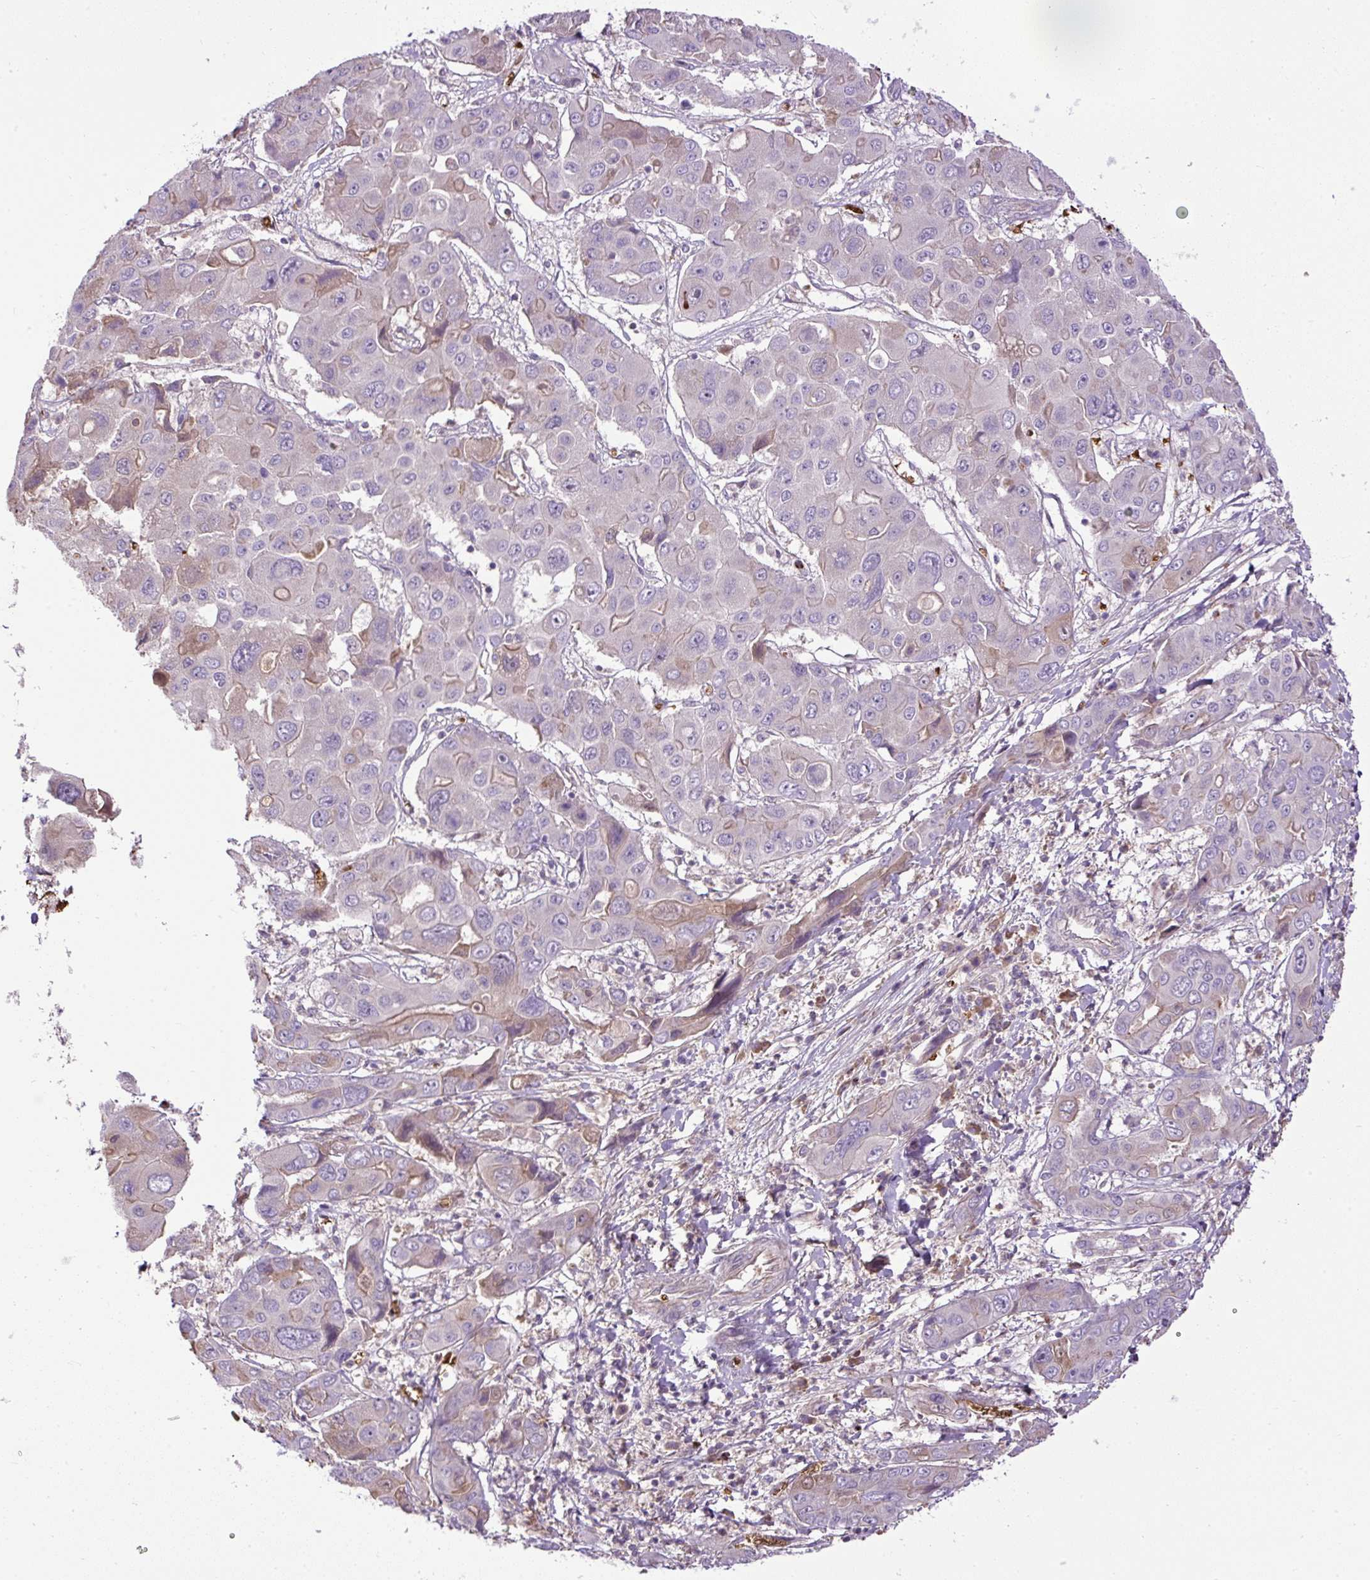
{"staining": {"intensity": "weak", "quantity": "<25%", "location": "cytoplasmic/membranous"}, "tissue": "liver cancer", "cell_type": "Tumor cells", "image_type": "cancer", "snomed": [{"axis": "morphology", "description": "Cholangiocarcinoma"}, {"axis": "topography", "description": "Liver"}], "caption": "This is an immunohistochemistry (IHC) histopathology image of liver cancer (cholangiocarcinoma). There is no positivity in tumor cells.", "gene": "CXCL13", "patient": {"sex": "male", "age": 67}}